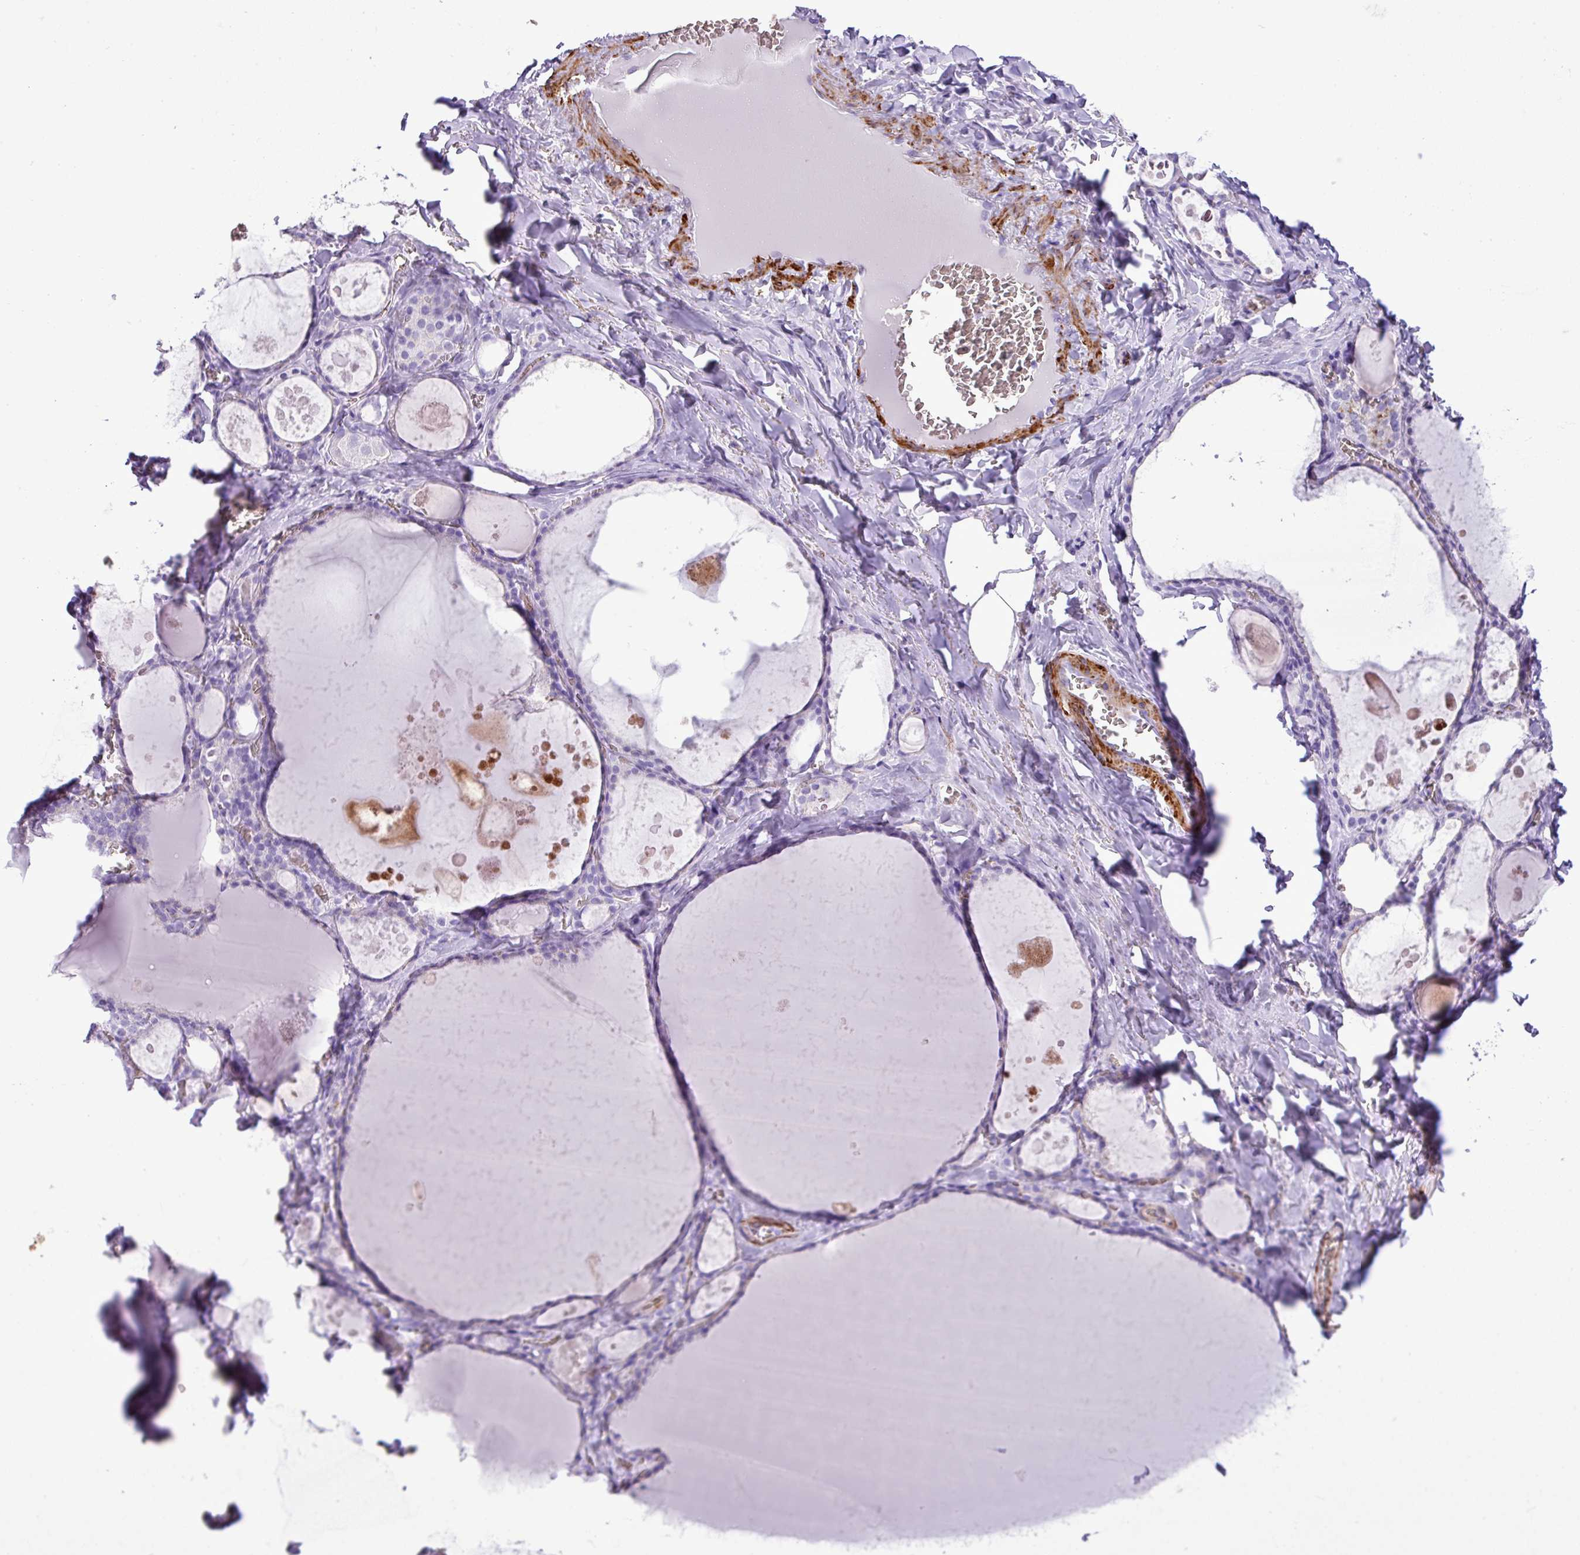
{"staining": {"intensity": "negative", "quantity": "none", "location": "none"}, "tissue": "thyroid gland", "cell_type": "Glandular cells", "image_type": "normal", "snomed": [{"axis": "morphology", "description": "Normal tissue, NOS"}, {"axis": "topography", "description": "Thyroid gland"}], "caption": "High magnification brightfield microscopy of unremarkable thyroid gland stained with DAB (brown) and counterstained with hematoxylin (blue): glandular cells show no significant positivity. (DAB immunohistochemistry, high magnification).", "gene": "ZSCAN5A", "patient": {"sex": "male", "age": 56}}